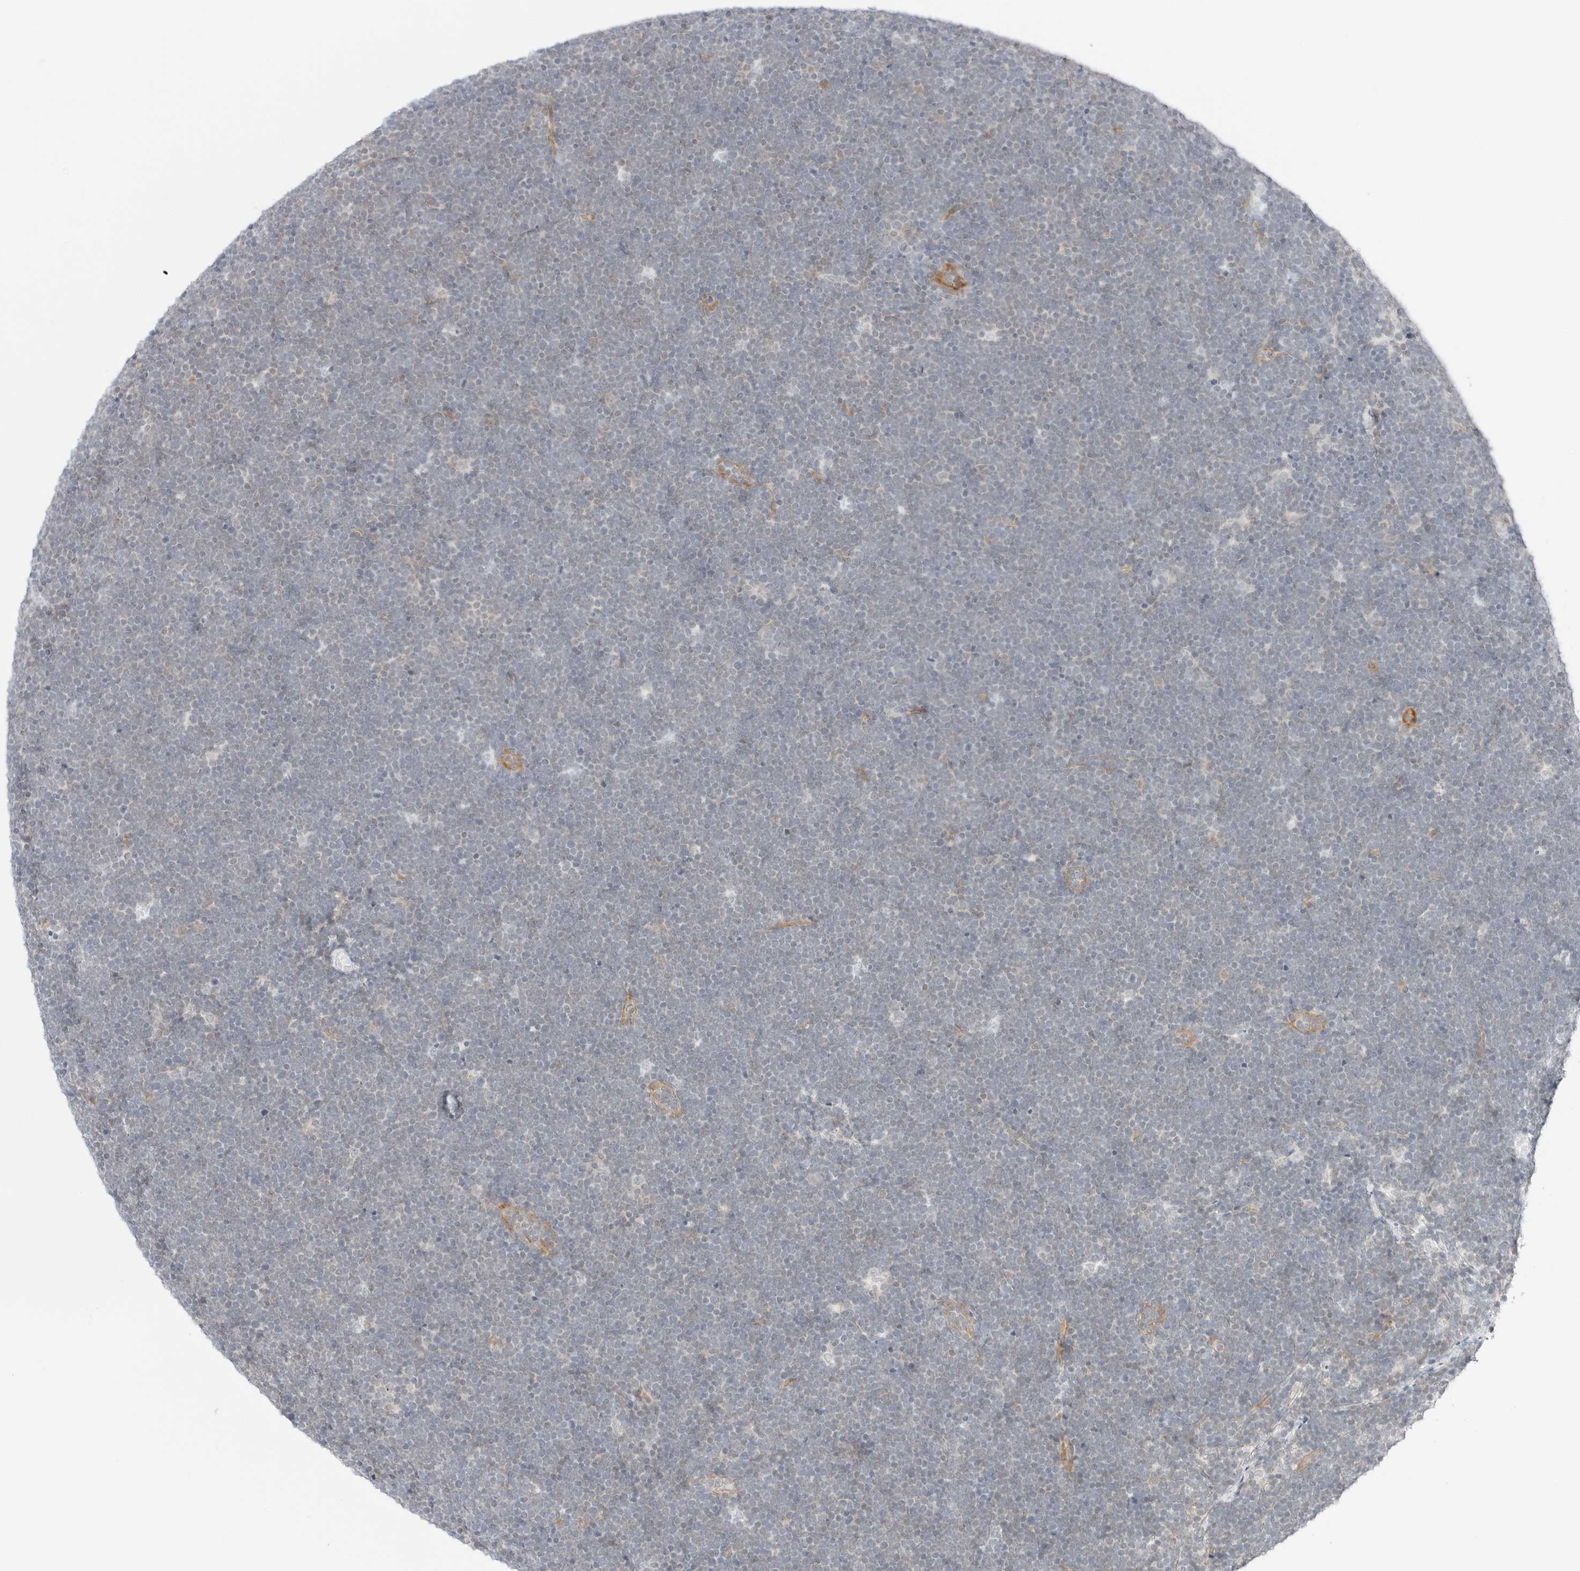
{"staining": {"intensity": "negative", "quantity": "none", "location": "none"}, "tissue": "lymphoma", "cell_type": "Tumor cells", "image_type": "cancer", "snomed": [{"axis": "morphology", "description": "Malignant lymphoma, non-Hodgkin's type, High grade"}, {"axis": "topography", "description": "Lymph node"}], "caption": "Lymphoma was stained to show a protein in brown. There is no significant positivity in tumor cells. The staining was performed using DAB to visualize the protein expression in brown, while the nuclei were stained in blue with hematoxylin (Magnification: 20x).", "gene": "IQCC", "patient": {"sex": "male", "age": 13}}